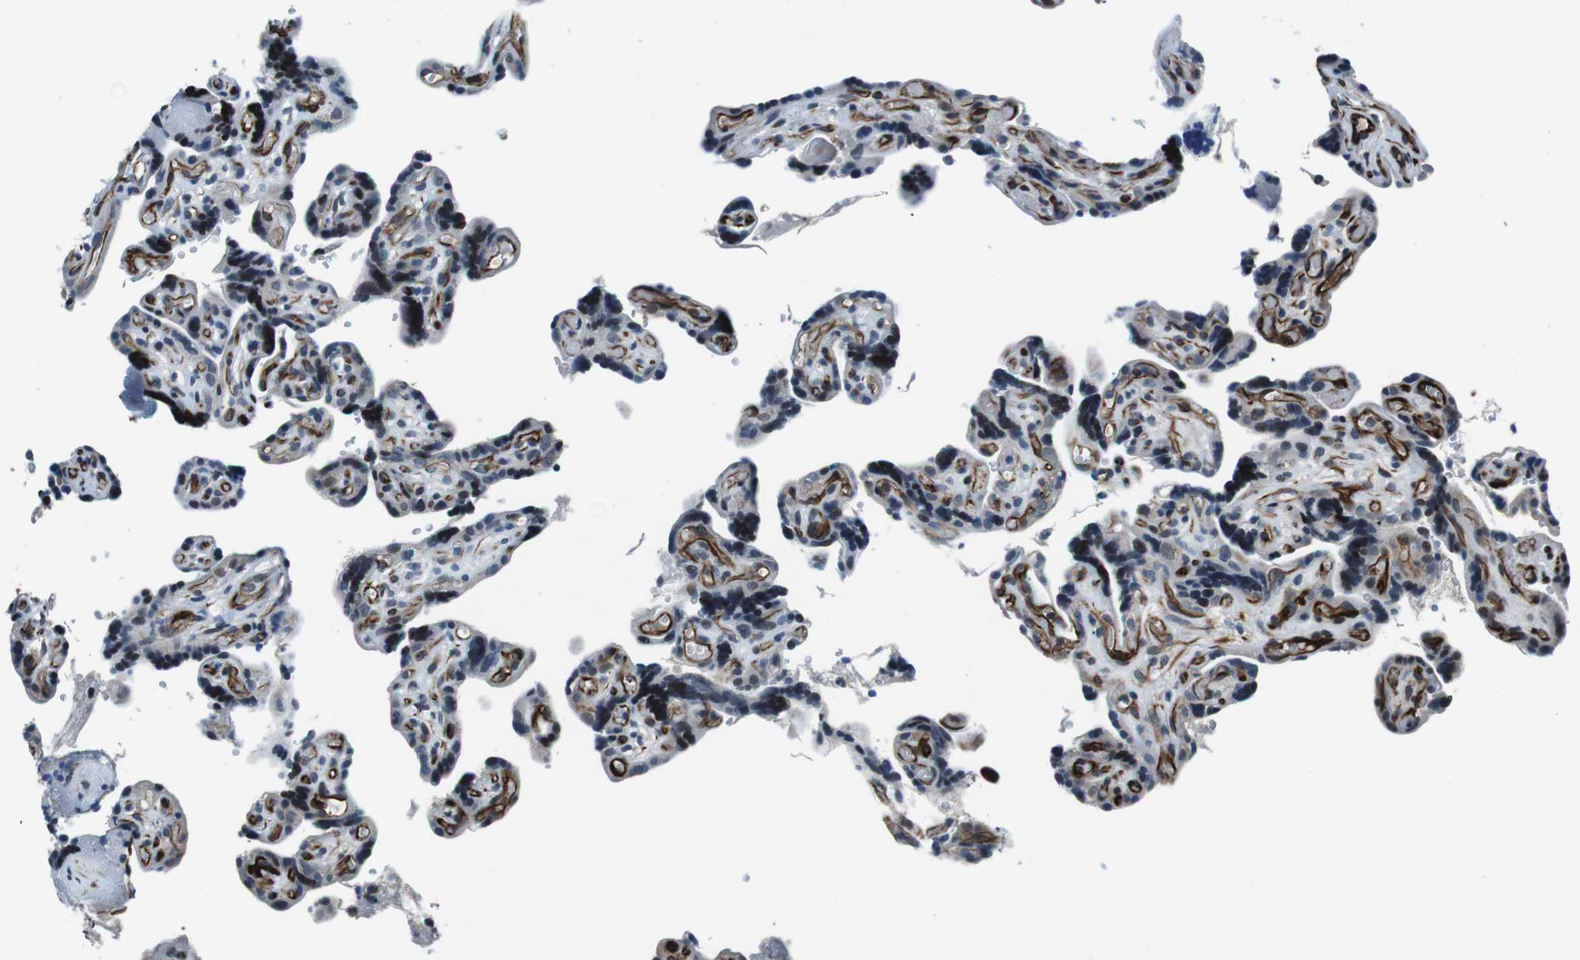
{"staining": {"intensity": "strong", "quantity": "25%-75%", "location": "nuclear"}, "tissue": "placenta", "cell_type": "Trophoblastic cells", "image_type": "normal", "snomed": [{"axis": "morphology", "description": "Normal tissue, NOS"}, {"axis": "topography", "description": "Placenta"}], "caption": "Immunohistochemical staining of normal placenta shows high levels of strong nuclear expression in about 25%-75% of trophoblastic cells. The staining is performed using DAB brown chromogen to label protein expression. The nuclei are counter-stained blue using hematoxylin.", "gene": "LRRC49", "patient": {"sex": "female", "age": 30}}